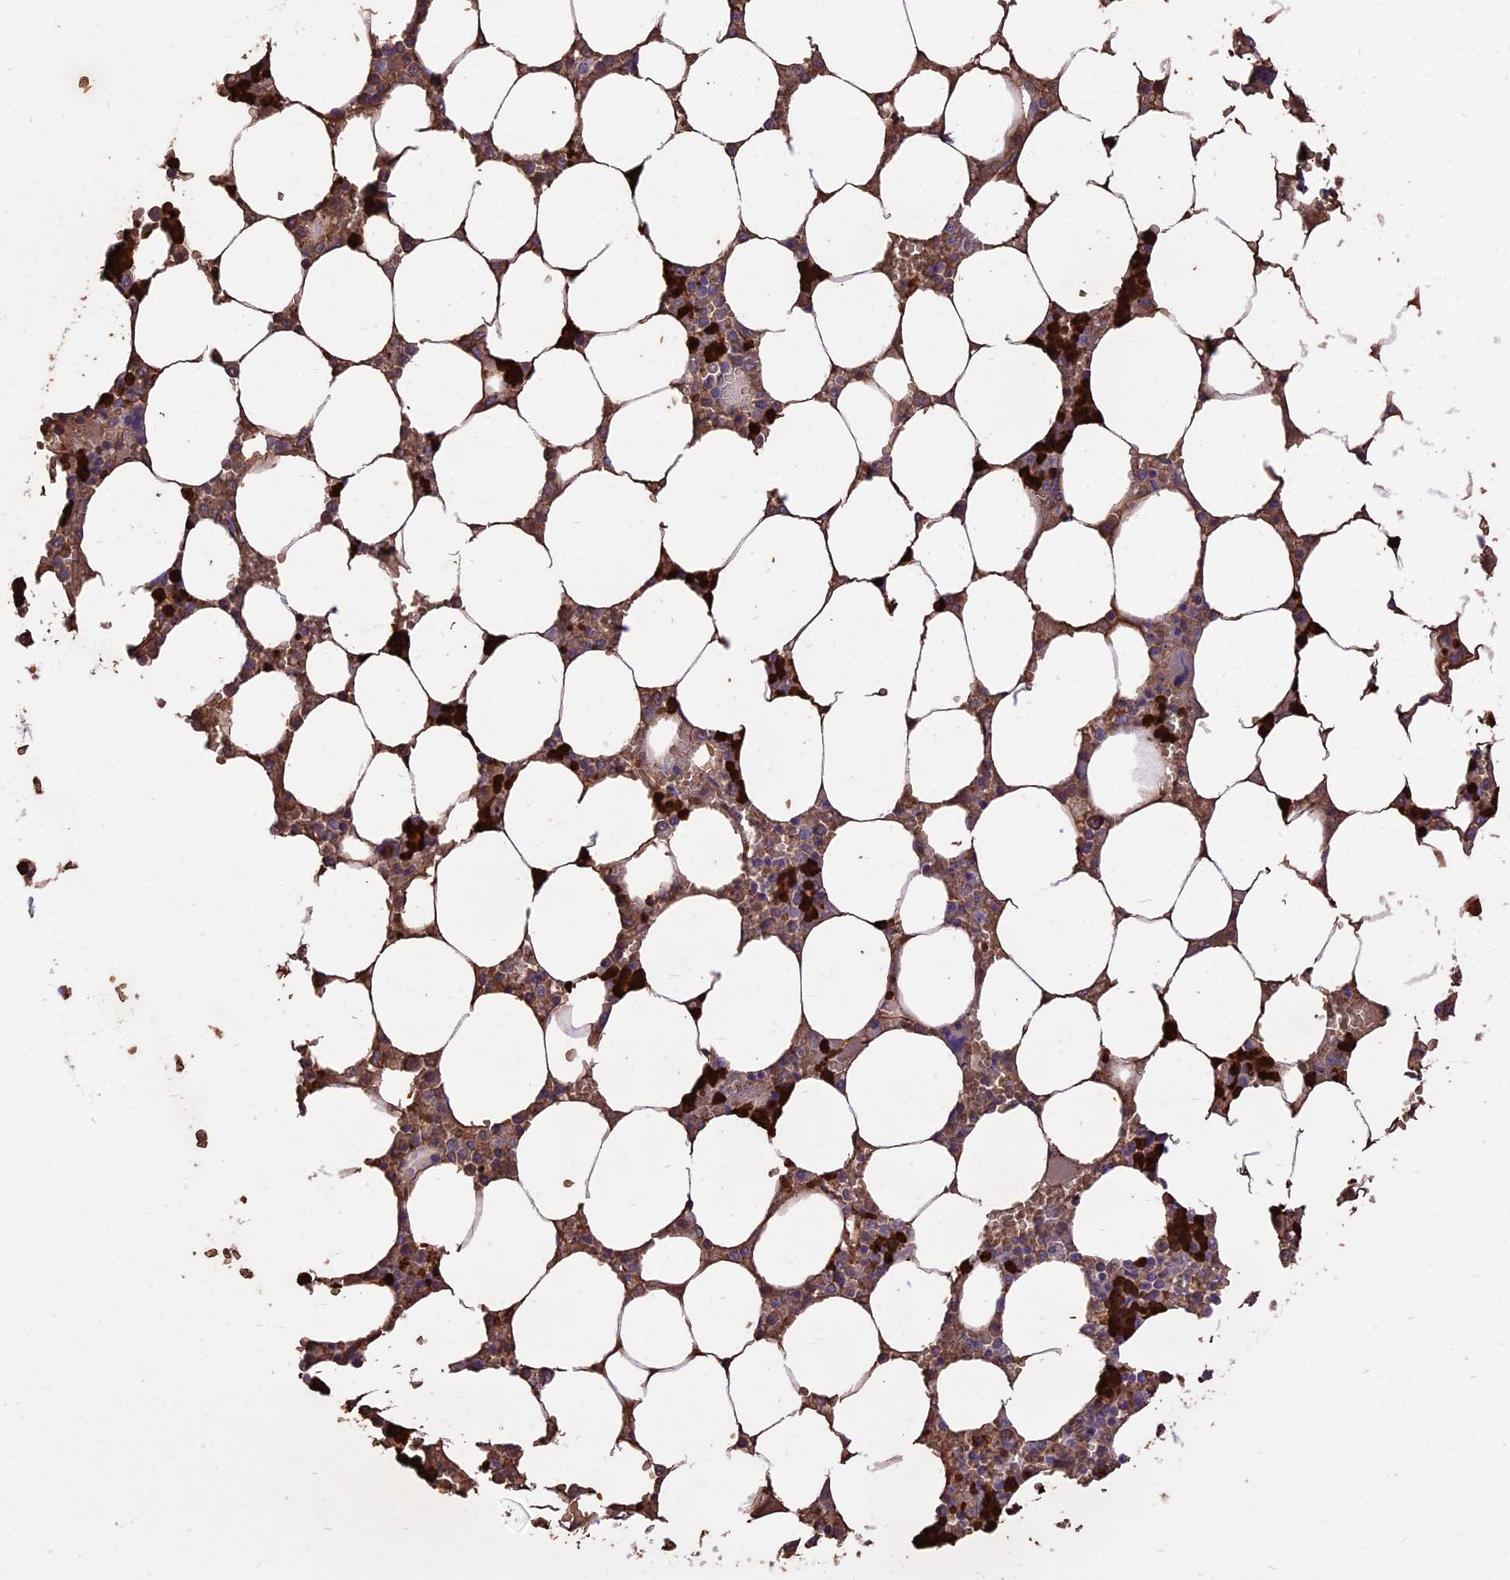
{"staining": {"intensity": "strong", "quantity": "<25%", "location": "cytoplasmic/membranous"}, "tissue": "bone marrow", "cell_type": "Hematopoietic cells", "image_type": "normal", "snomed": [{"axis": "morphology", "description": "Normal tissue, NOS"}, {"axis": "topography", "description": "Bone marrow"}], "caption": "IHC of benign human bone marrow reveals medium levels of strong cytoplasmic/membranous staining in approximately <25% of hematopoietic cells.", "gene": "TTC4", "patient": {"sex": "male", "age": 64}}